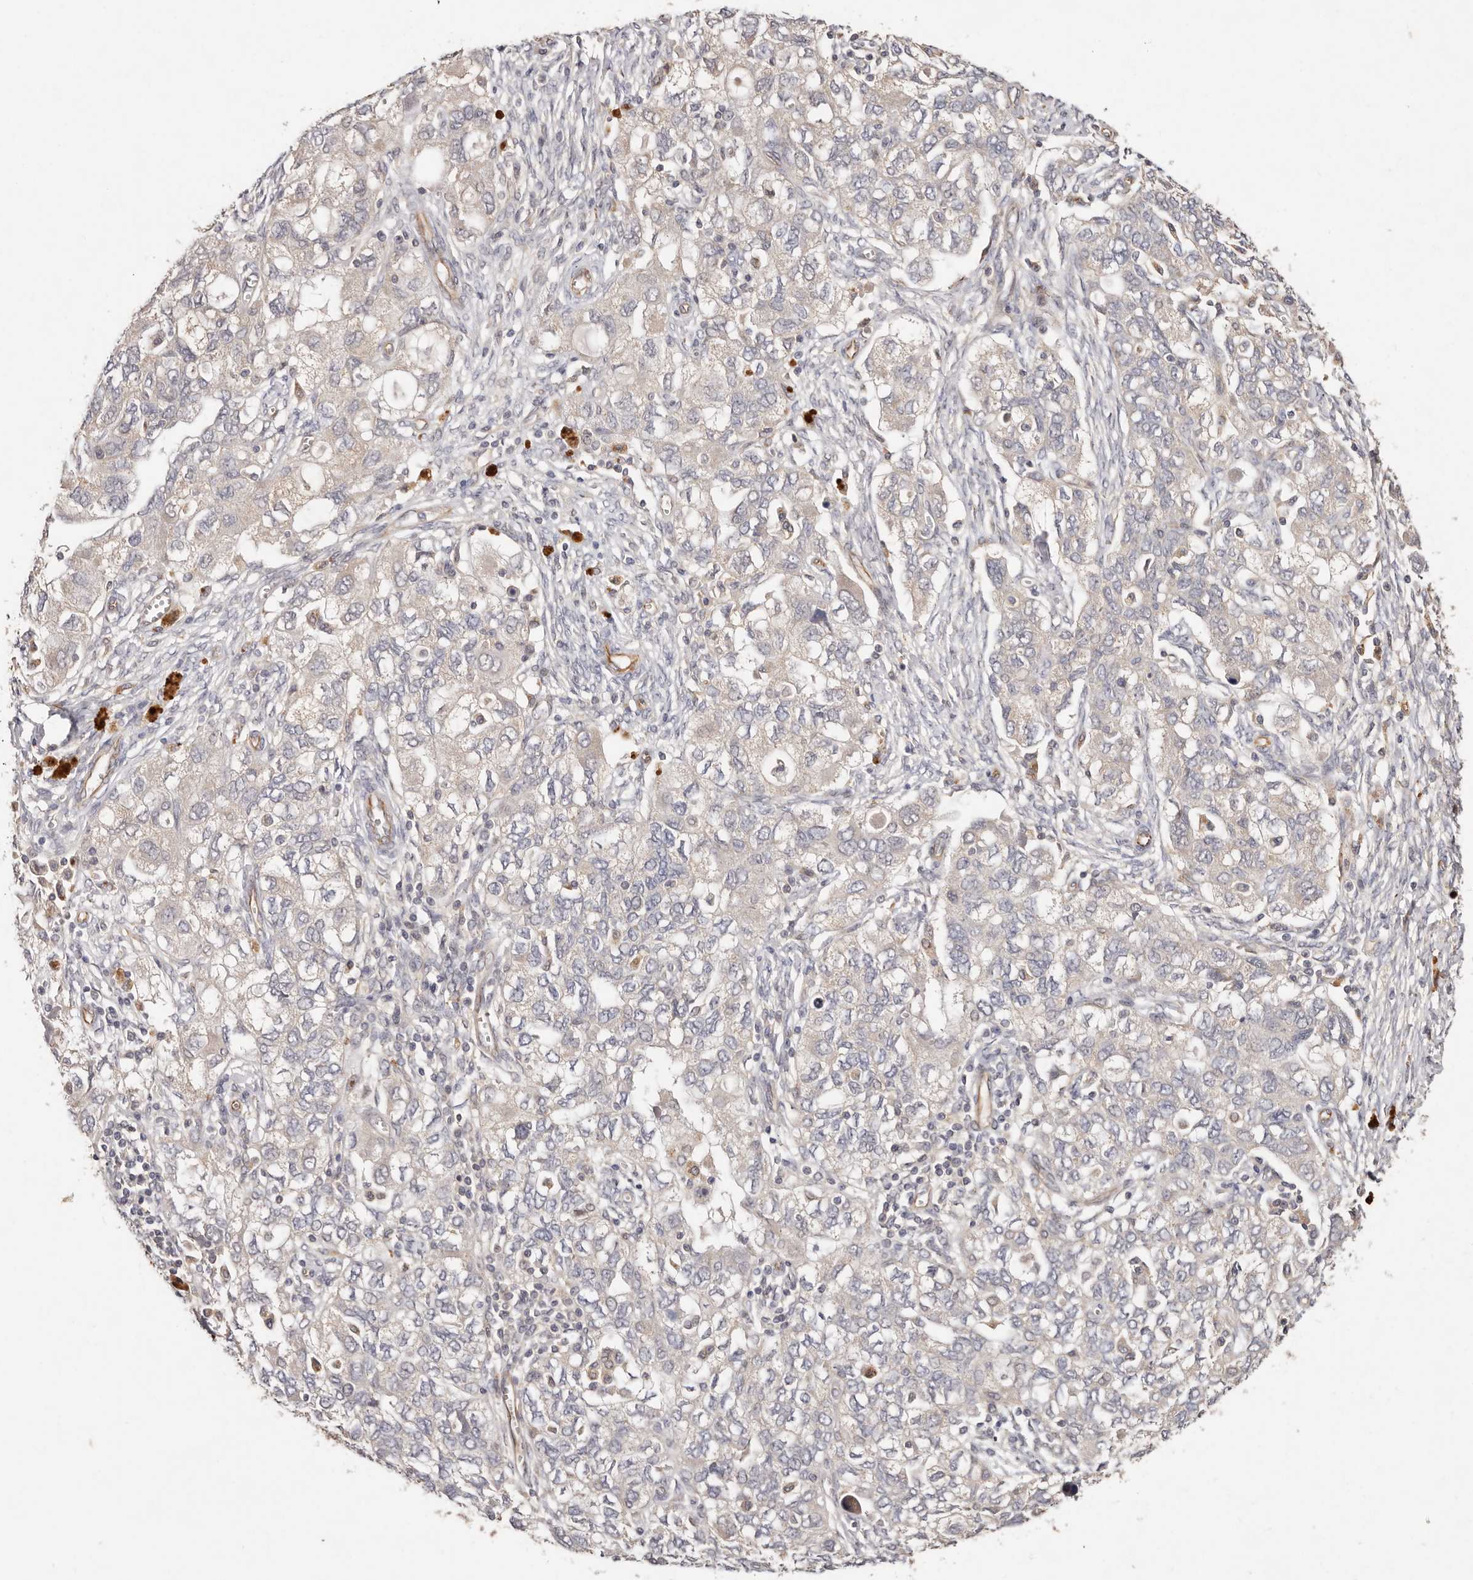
{"staining": {"intensity": "negative", "quantity": "none", "location": "none"}, "tissue": "ovarian cancer", "cell_type": "Tumor cells", "image_type": "cancer", "snomed": [{"axis": "morphology", "description": "Carcinoma, NOS"}, {"axis": "morphology", "description": "Cystadenocarcinoma, serous, NOS"}, {"axis": "topography", "description": "Ovary"}], "caption": "There is no significant staining in tumor cells of ovarian cancer.", "gene": "THBS3", "patient": {"sex": "female", "age": 69}}